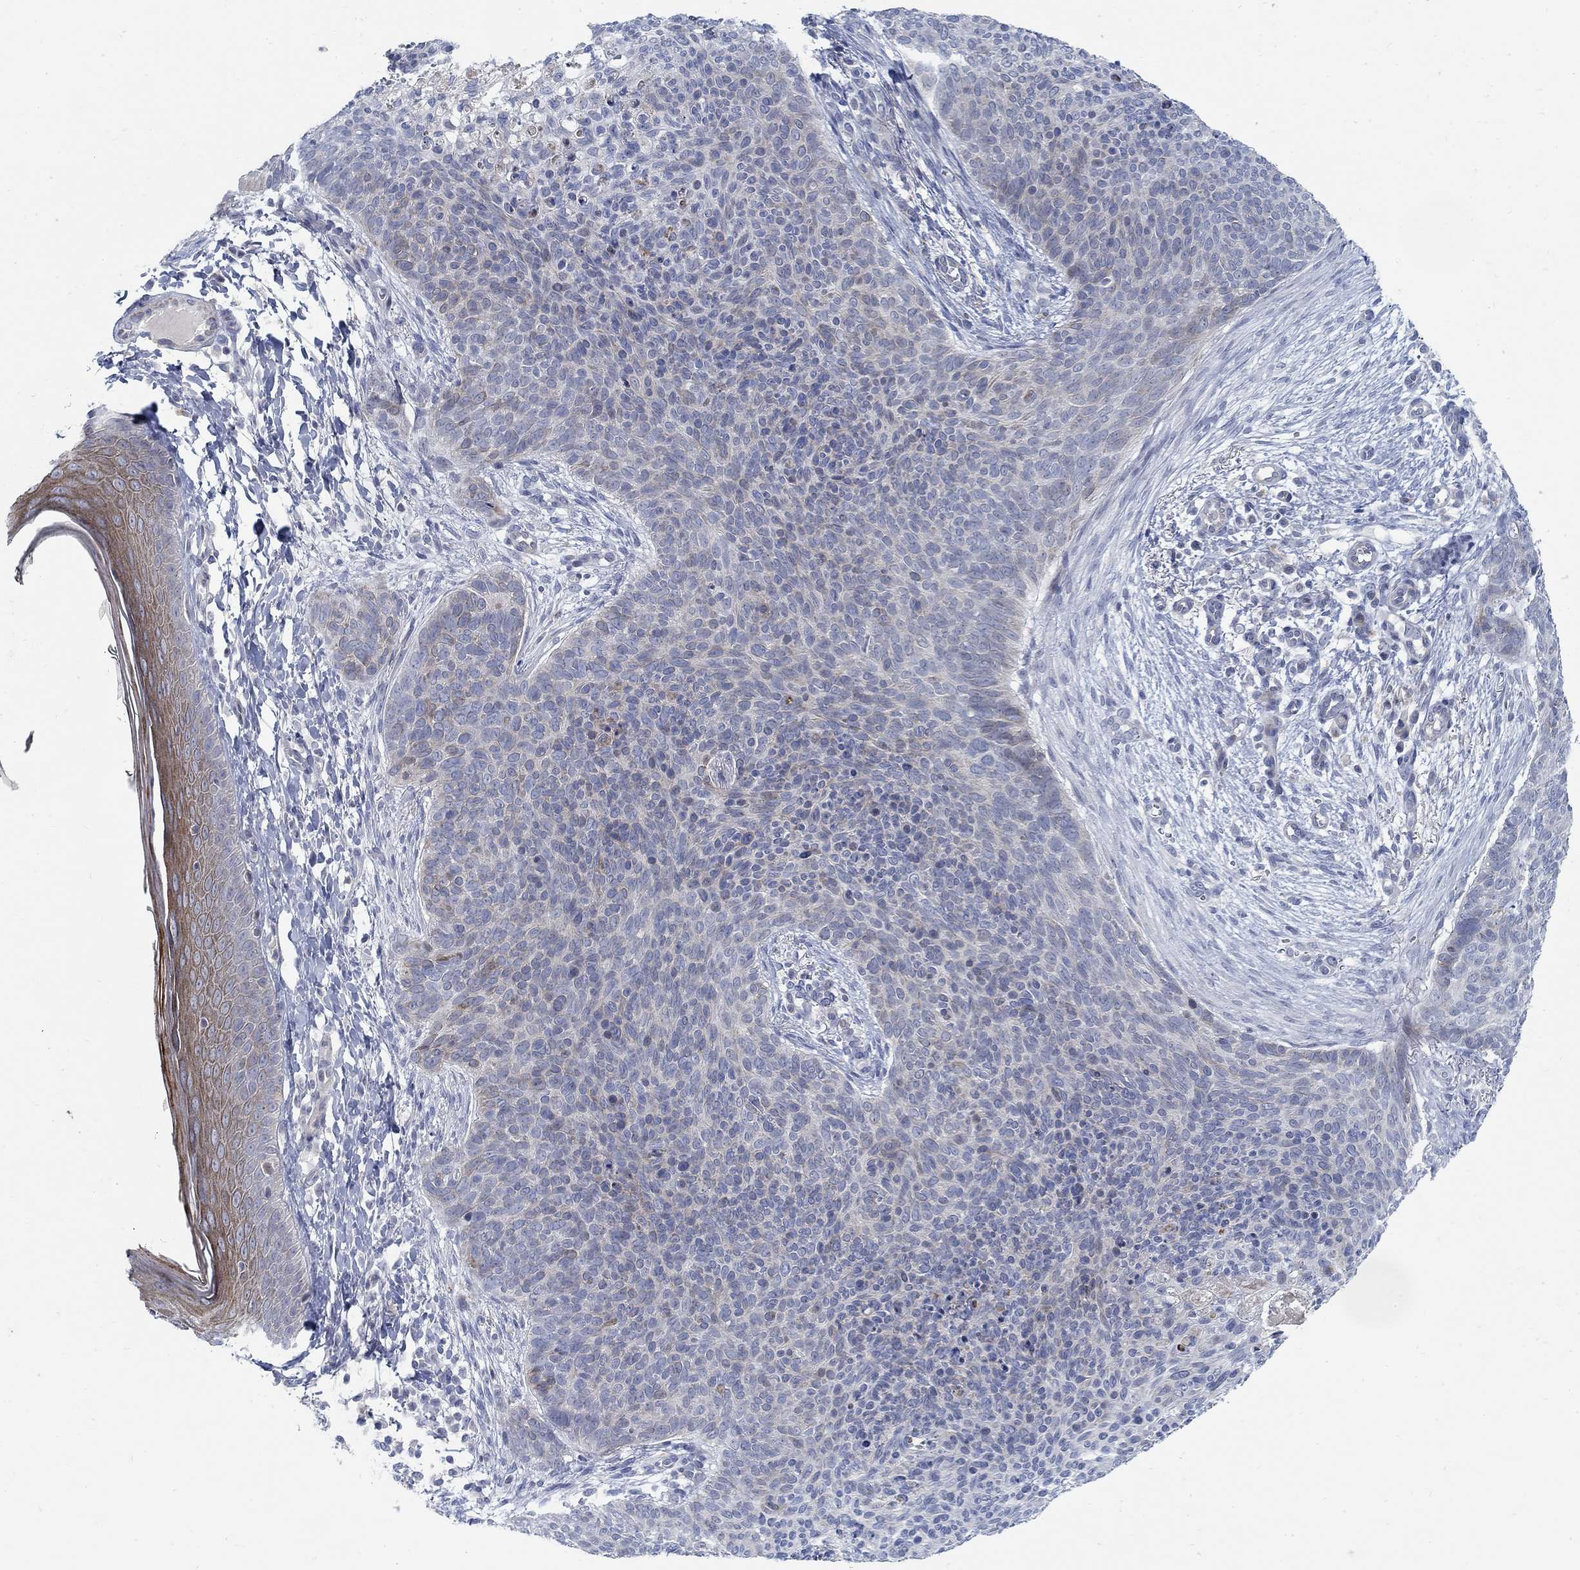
{"staining": {"intensity": "negative", "quantity": "none", "location": "none"}, "tissue": "skin cancer", "cell_type": "Tumor cells", "image_type": "cancer", "snomed": [{"axis": "morphology", "description": "Basal cell carcinoma"}, {"axis": "topography", "description": "Skin"}], "caption": "The image reveals no significant positivity in tumor cells of skin cancer (basal cell carcinoma).", "gene": "ANO7", "patient": {"sex": "male", "age": 64}}